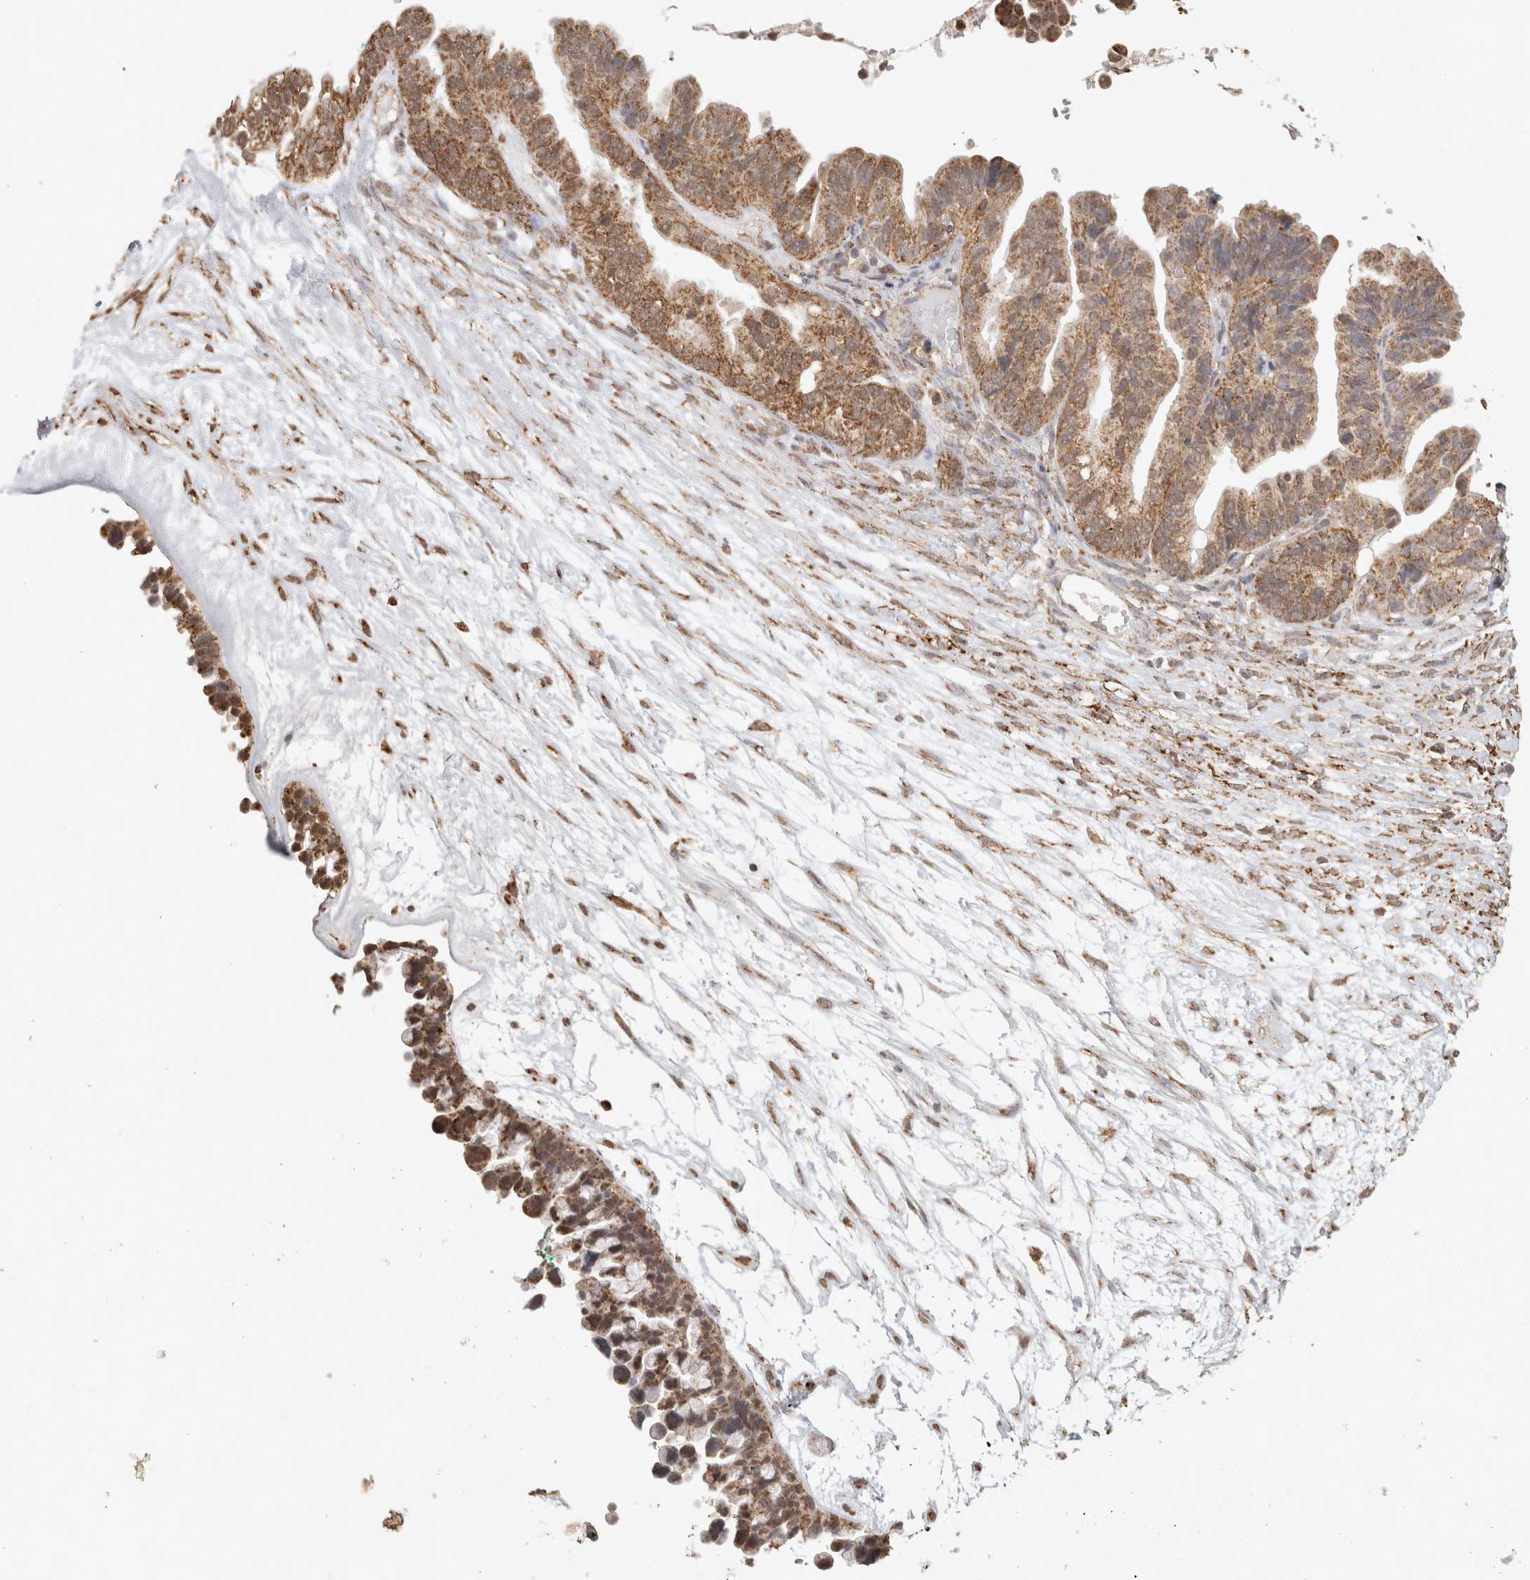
{"staining": {"intensity": "moderate", "quantity": ">75%", "location": "cytoplasmic/membranous"}, "tissue": "ovarian cancer", "cell_type": "Tumor cells", "image_type": "cancer", "snomed": [{"axis": "morphology", "description": "Cystadenocarcinoma, serous, NOS"}, {"axis": "topography", "description": "Ovary"}], "caption": "Tumor cells display medium levels of moderate cytoplasmic/membranous positivity in about >75% of cells in human ovarian cancer. Immunohistochemistry (ihc) stains the protein in brown and the nuclei are stained blue.", "gene": "BNIP3L", "patient": {"sex": "female", "age": 56}}